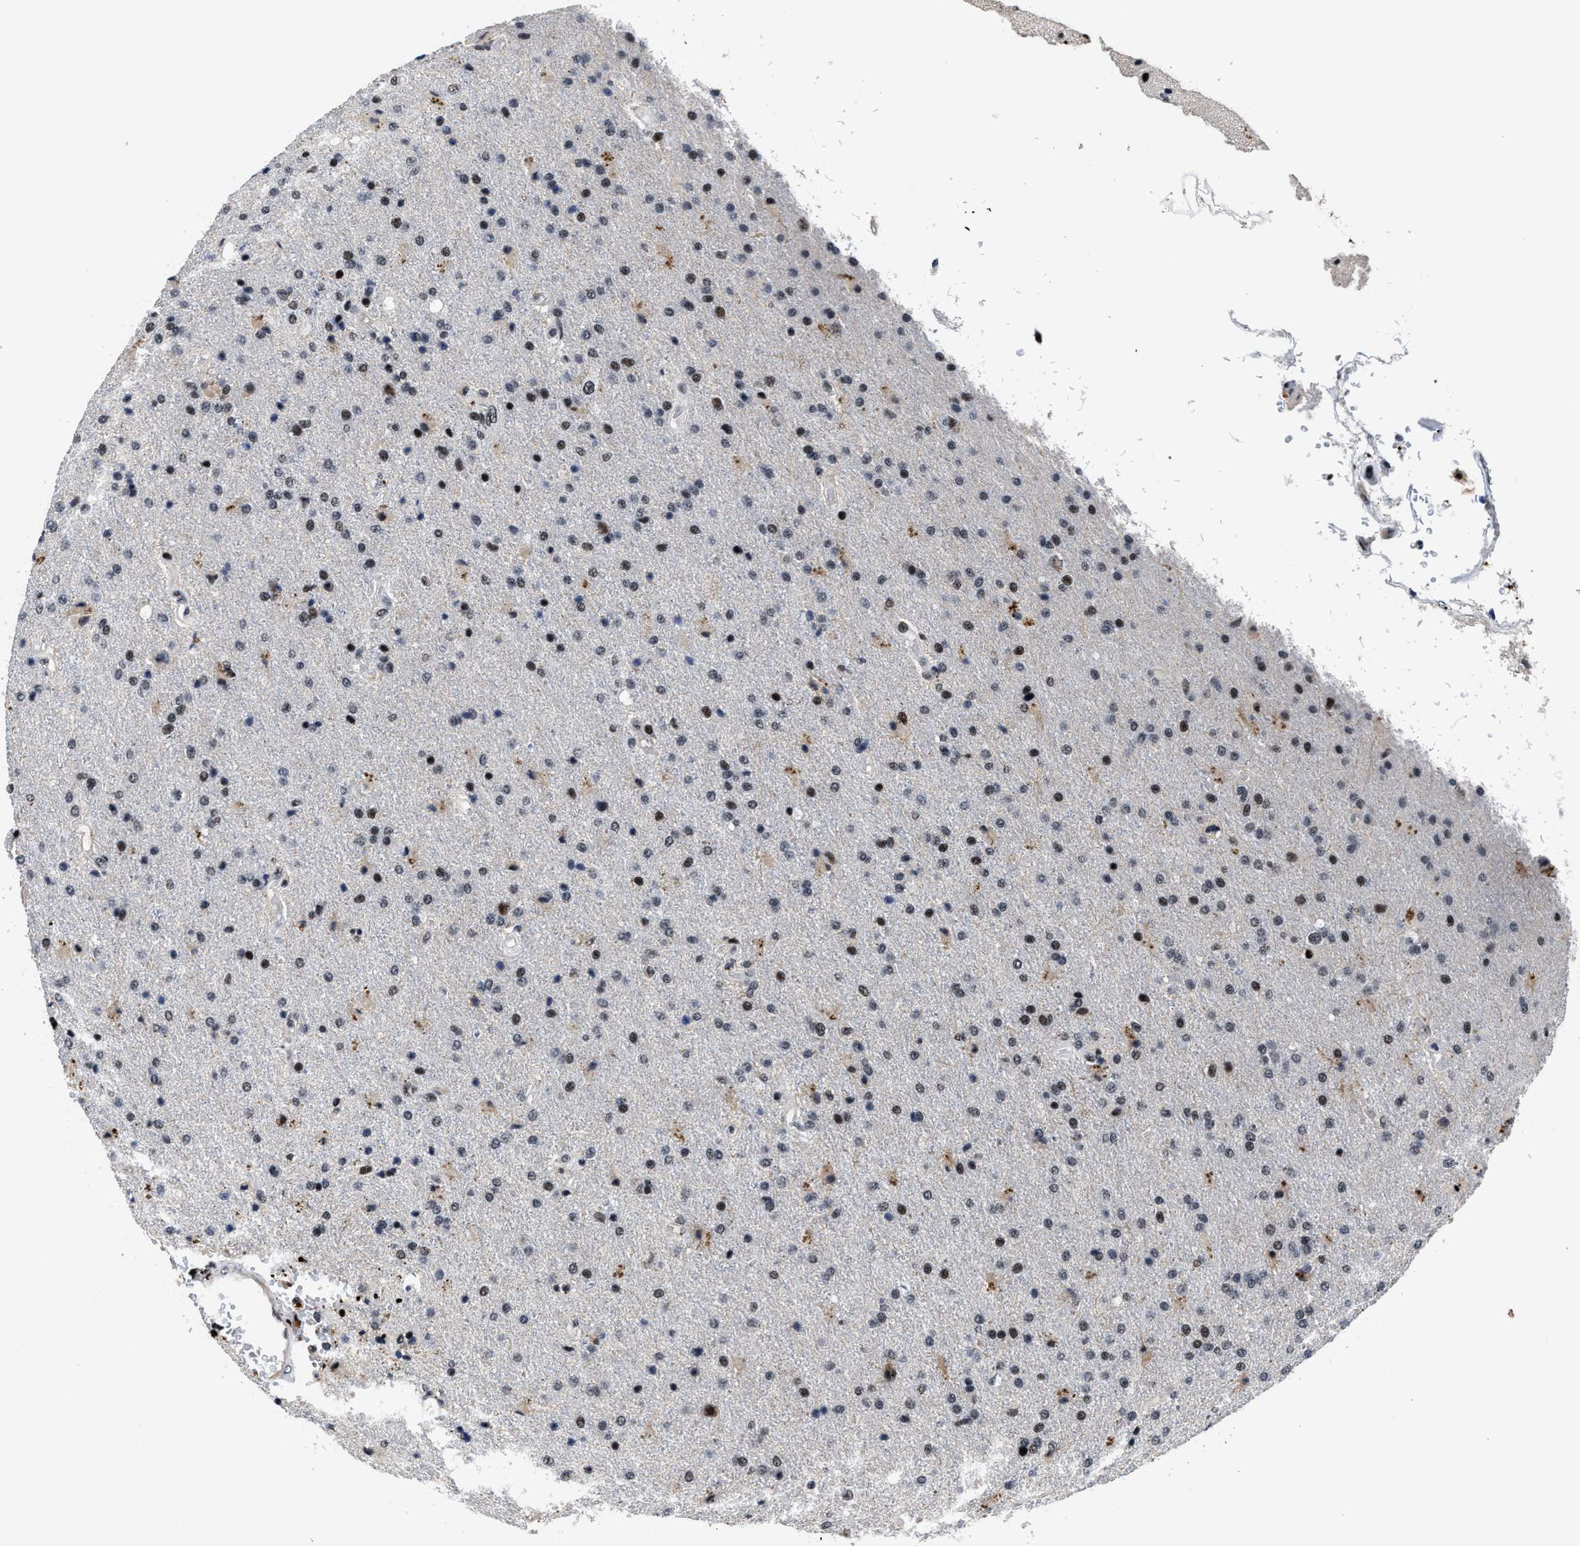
{"staining": {"intensity": "moderate", "quantity": "25%-75%", "location": "nuclear"}, "tissue": "glioma", "cell_type": "Tumor cells", "image_type": "cancer", "snomed": [{"axis": "morphology", "description": "Glioma, malignant, High grade"}, {"axis": "topography", "description": "Brain"}], "caption": "Immunohistochemical staining of glioma shows medium levels of moderate nuclear expression in approximately 25%-75% of tumor cells.", "gene": "ZNF233", "patient": {"sex": "male", "age": 72}}